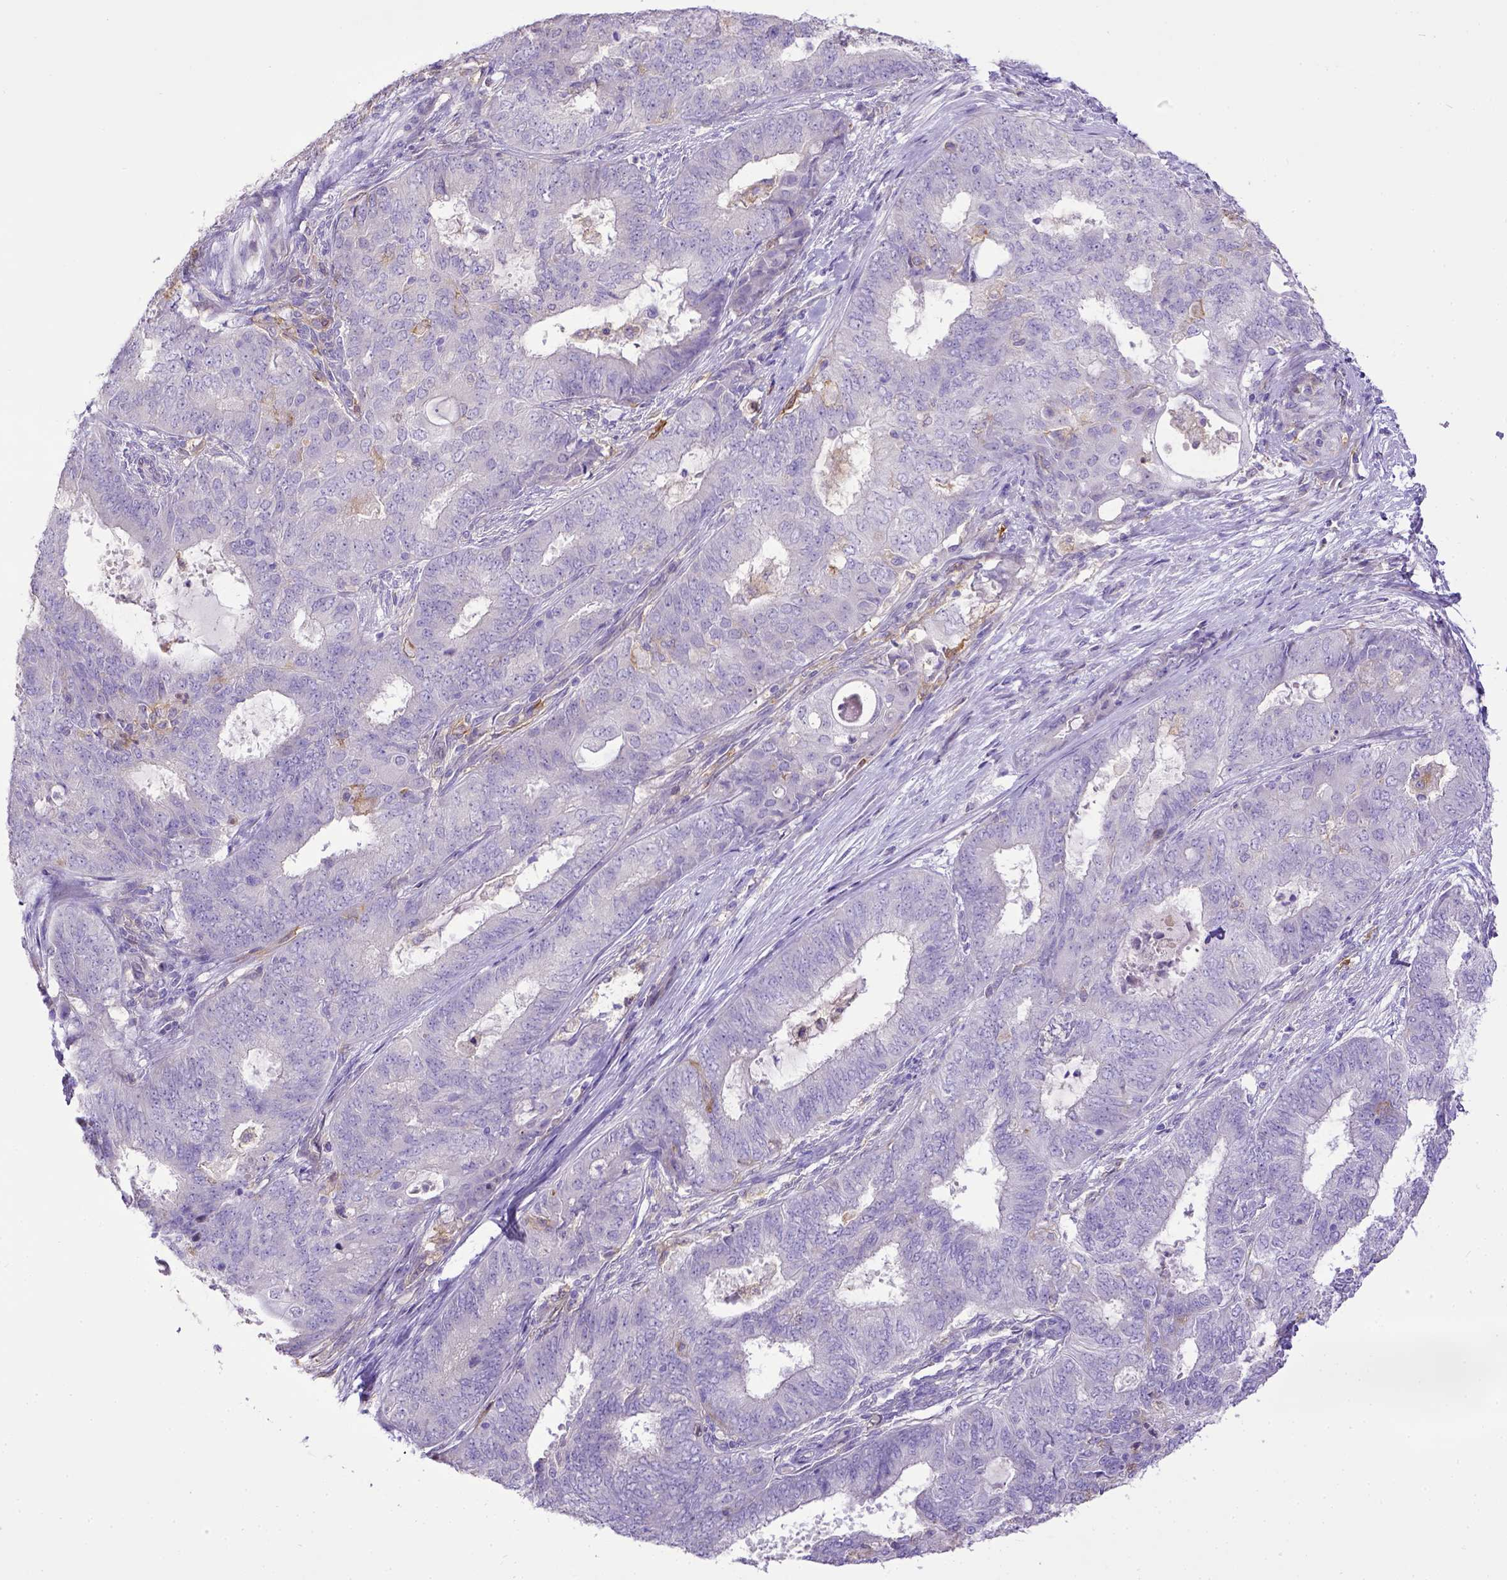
{"staining": {"intensity": "negative", "quantity": "none", "location": "none"}, "tissue": "endometrial cancer", "cell_type": "Tumor cells", "image_type": "cancer", "snomed": [{"axis": "morphology", "description": "Adenocarcinoma, NOS"}, {"axis": "topography", "description": "Endometrium"}], "caption": "Immunohistochemistry (IHC) of human adenocarcinoma (endometrial) reveals no positivity in tumor cells.", "gene": "CD40", "patient": {"sex": "female", "age": 62}}